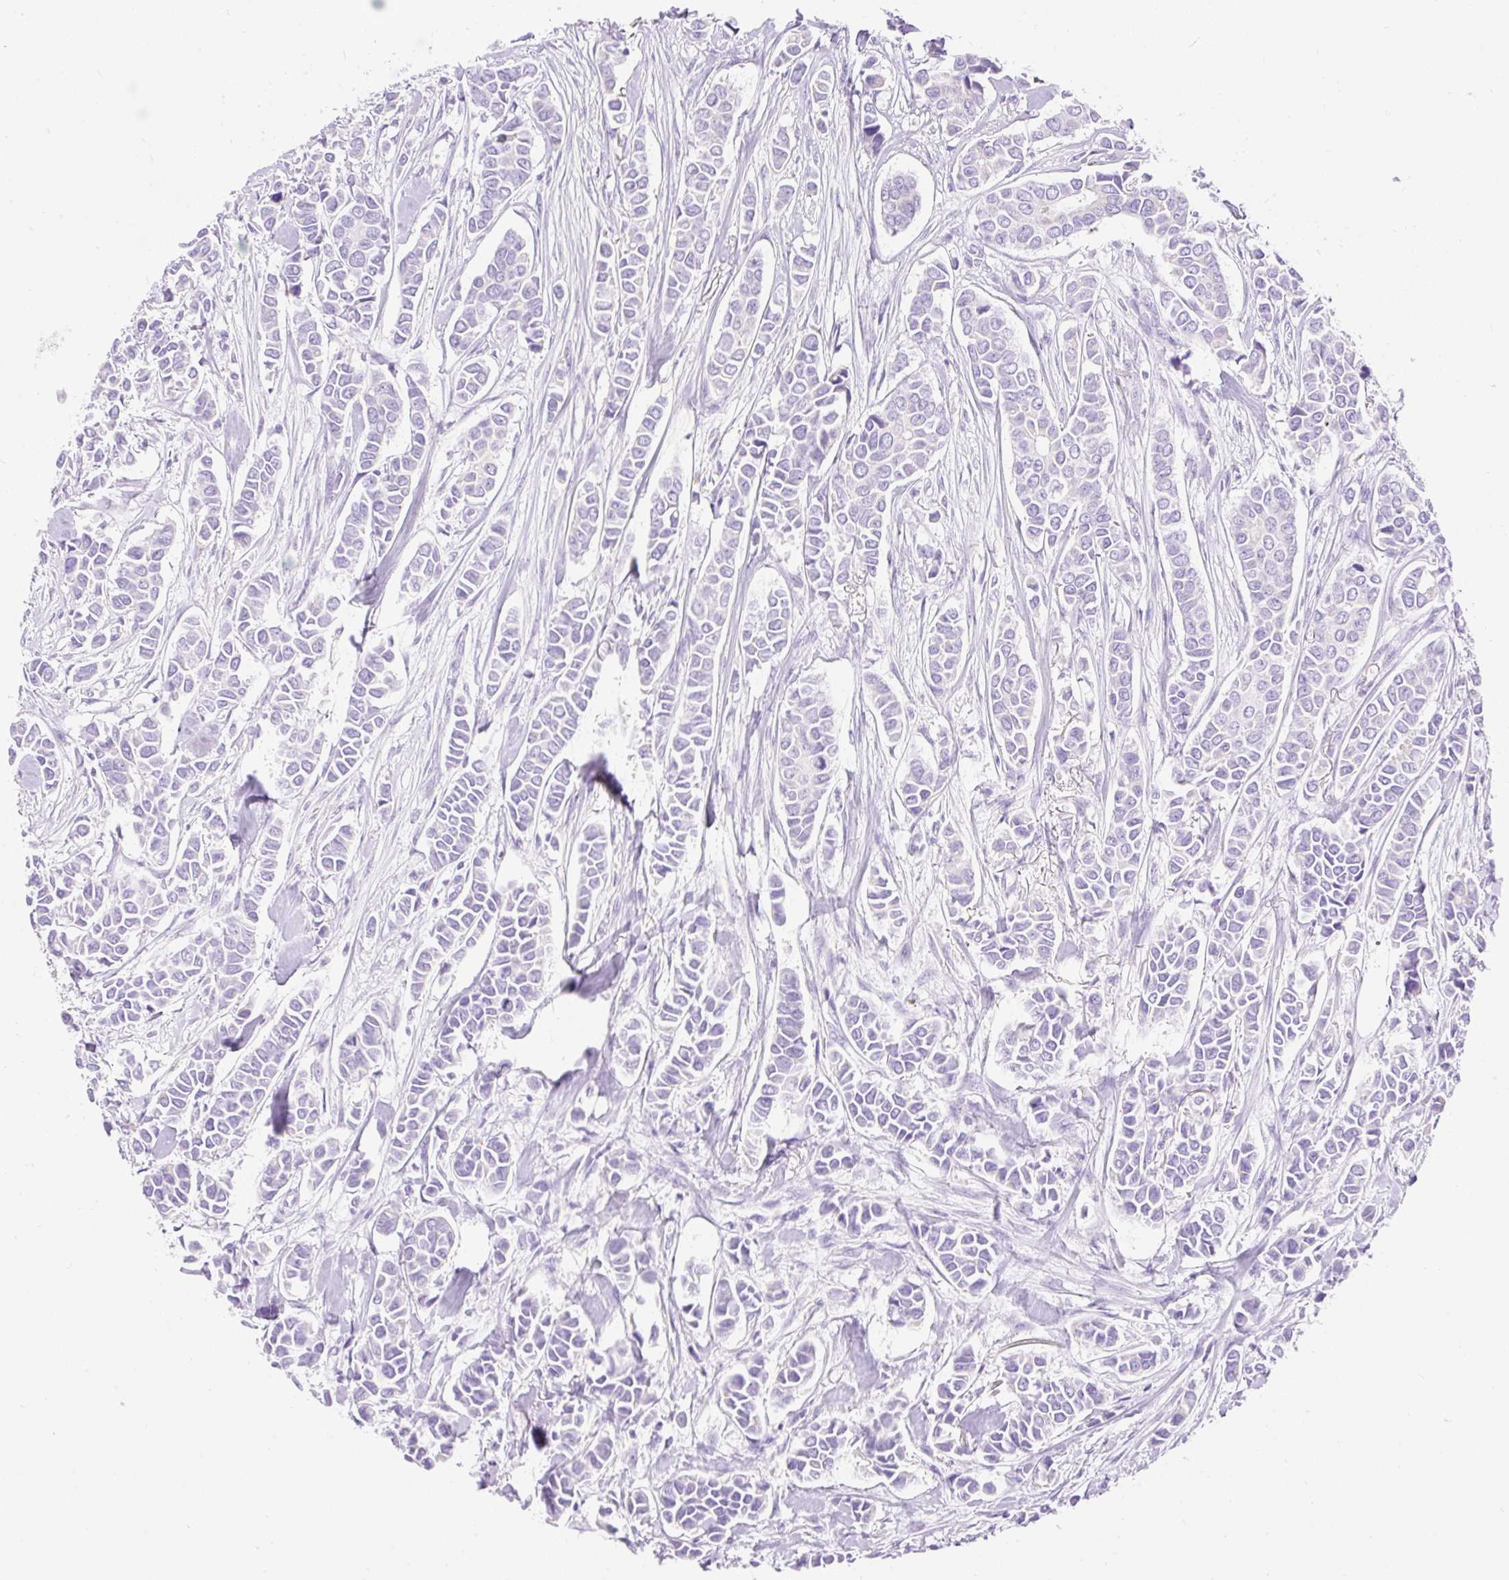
{"staining": {"intensity": "negative", "quantity": "none", "location": "none"}, "tissue": "breast cancer", "cell_type": "Tumor cells", "image_type": "cancer", "snomed": [{"axis": "morphology", "description": "Duct carcinoma"}, {"axis": "topography", "description": "Breast"}], "caption": "Breast infiltrating ductal carcinoma stained for a protein using immunohistochemistry (IHC) shows no staining tumor cells.", "gene": "HEXB", "patient": {"sex": "female", "age": 84}}